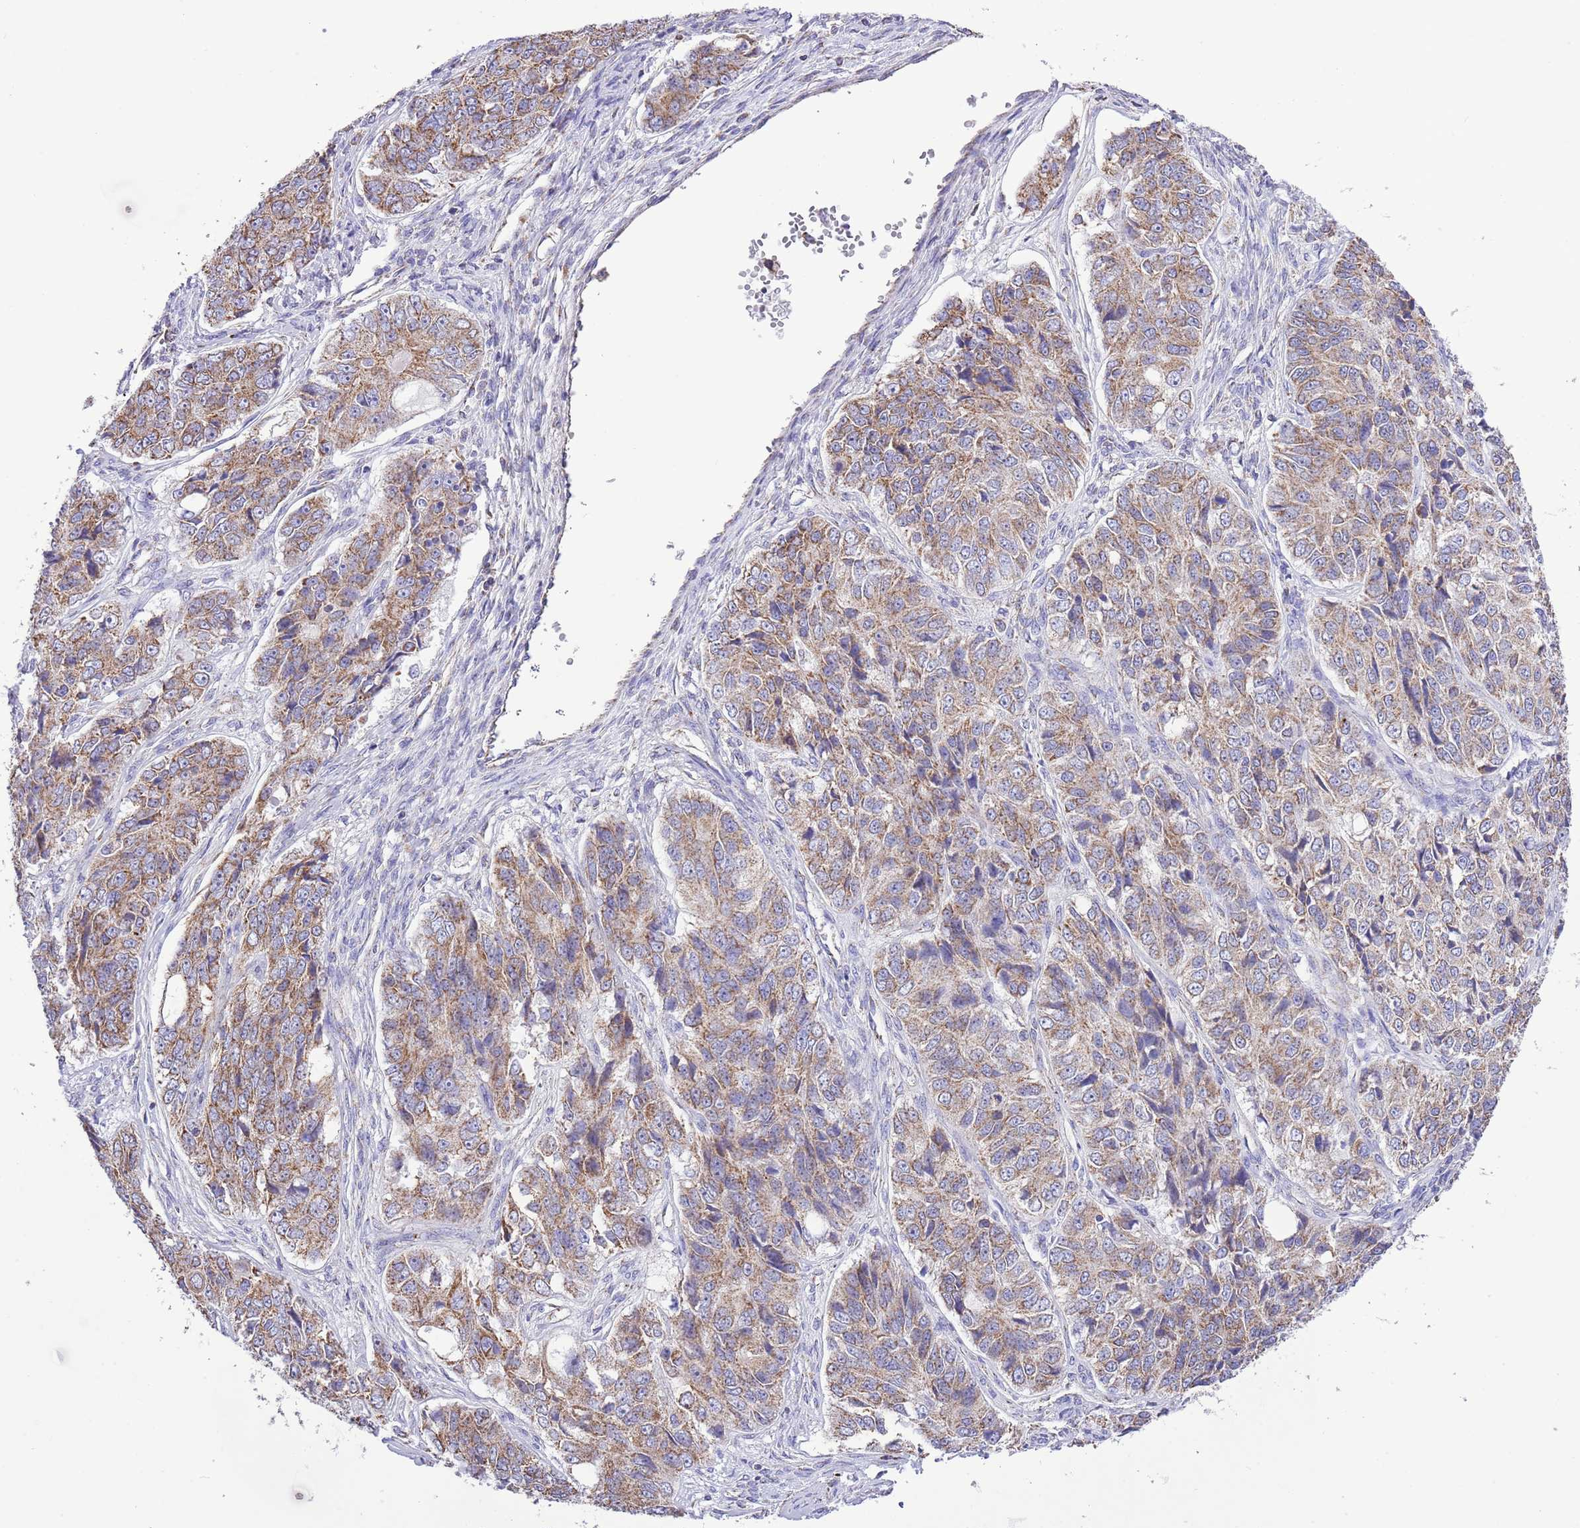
{"staining": {"intensity": "moderate", "quantity": ">75%", "location": "cytoplasmic/membranous"}, "tissue": "ovarian cancer", "cell_type": "Tumor cells", "image_type": "cancer", "snomed": [{"axis": "morphology", "description": "Carcinoma, endometroid"}, {"axis": "topography", "description": "Ovary"}], "caption": "Moderate cytoplasmic/membranous staining is seen in about >75% of tumor cells in ovarian cancer.", "gene": "TEKTIP1", "patient": {"sex": "female", "age": 51}}